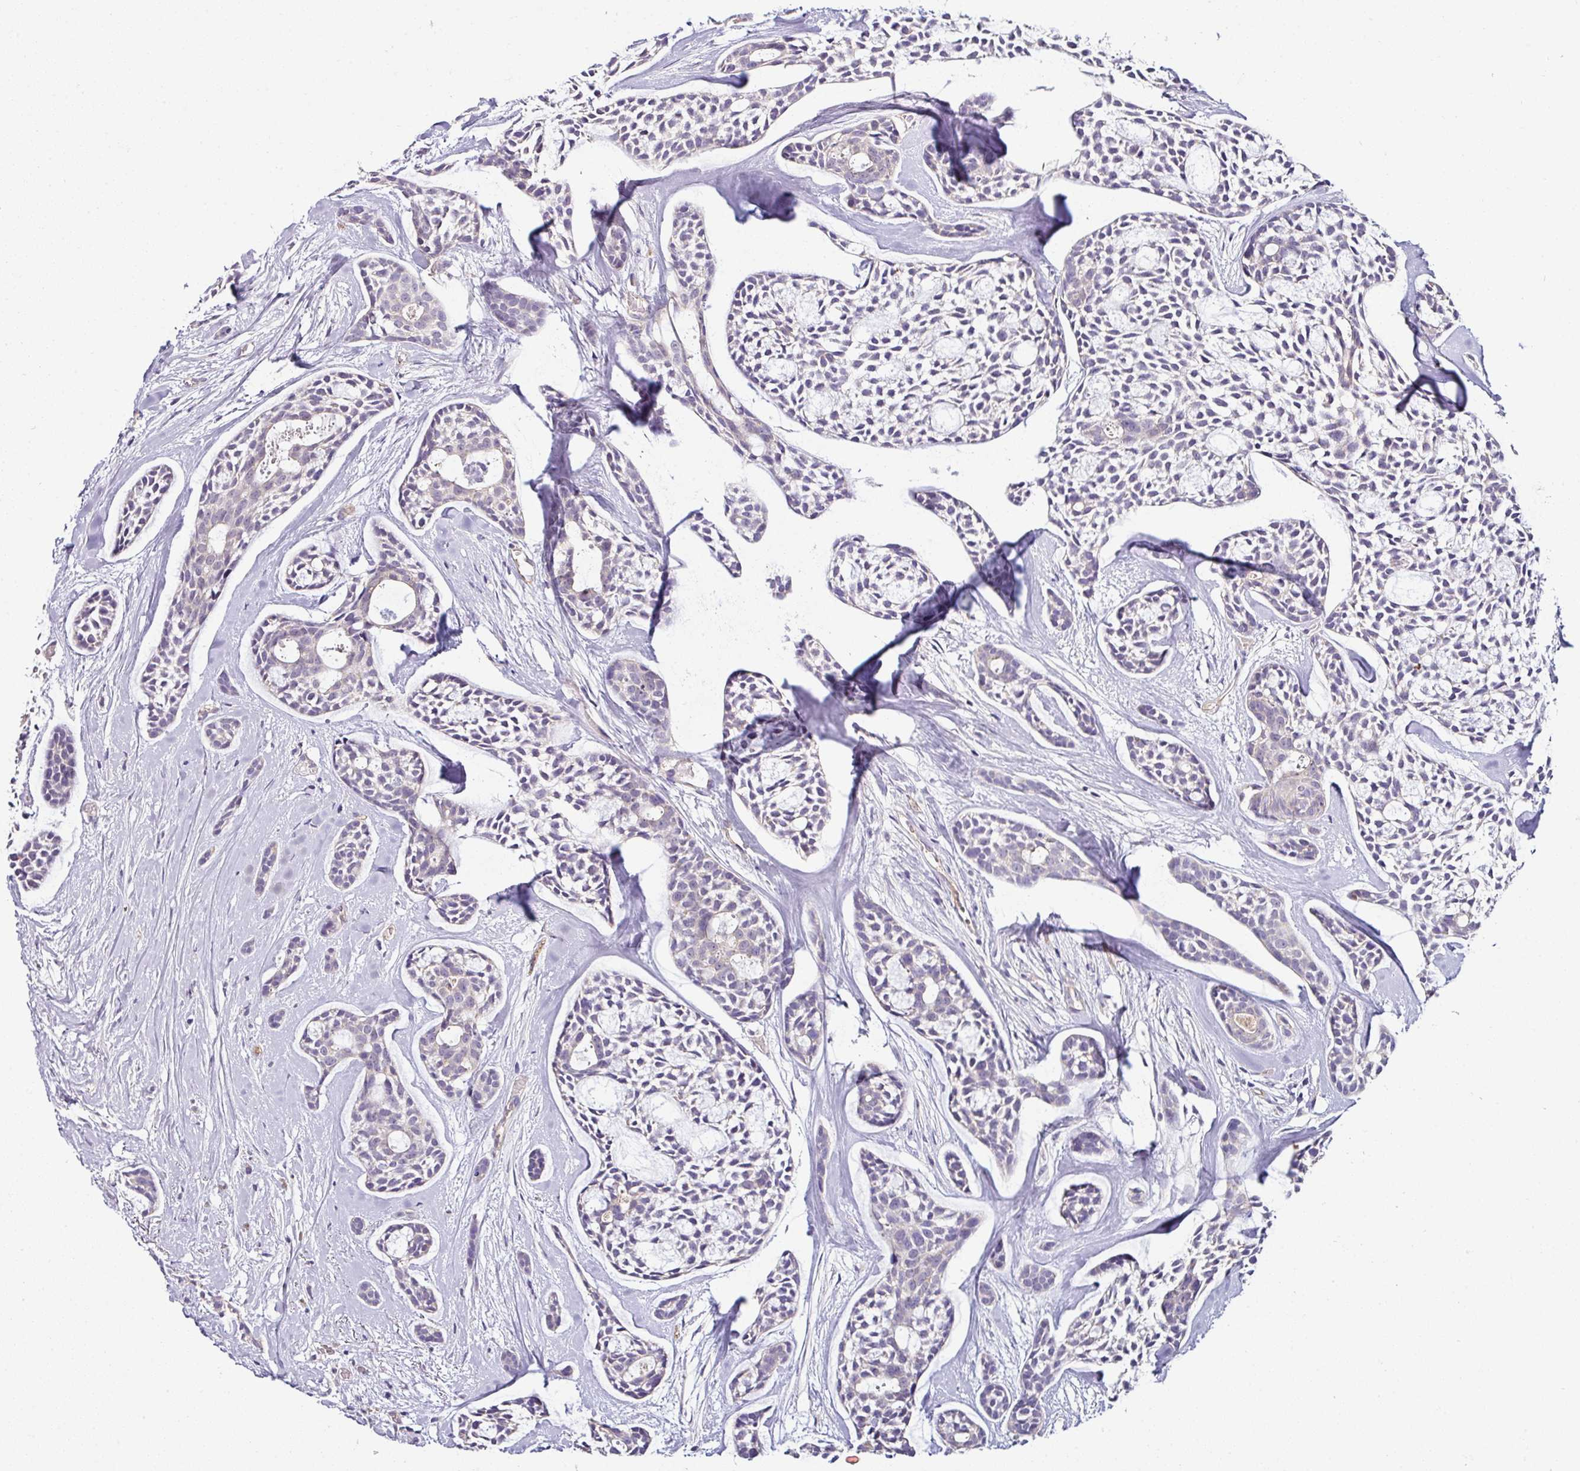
{"staining": {"intensity": "negative", "quantity": "none", "location": "none"}, "tissue": "head and neck cancer", "cell_type": "Tumor cells", "image_type": "cancer", "snomed": [{"axis": "morphology", "description": "Adenocarcinoma, NOS"}, {"axis": "topography", "description": "Subcutis"}, {"axis": "topography", "description": "Head-Neck"}], "caption": "Tumor cells show no significant protein expression in adenocarcinoma (head and neck).", "gene": "NAPSA", "patient": {"sex": "female", "age": 73}}